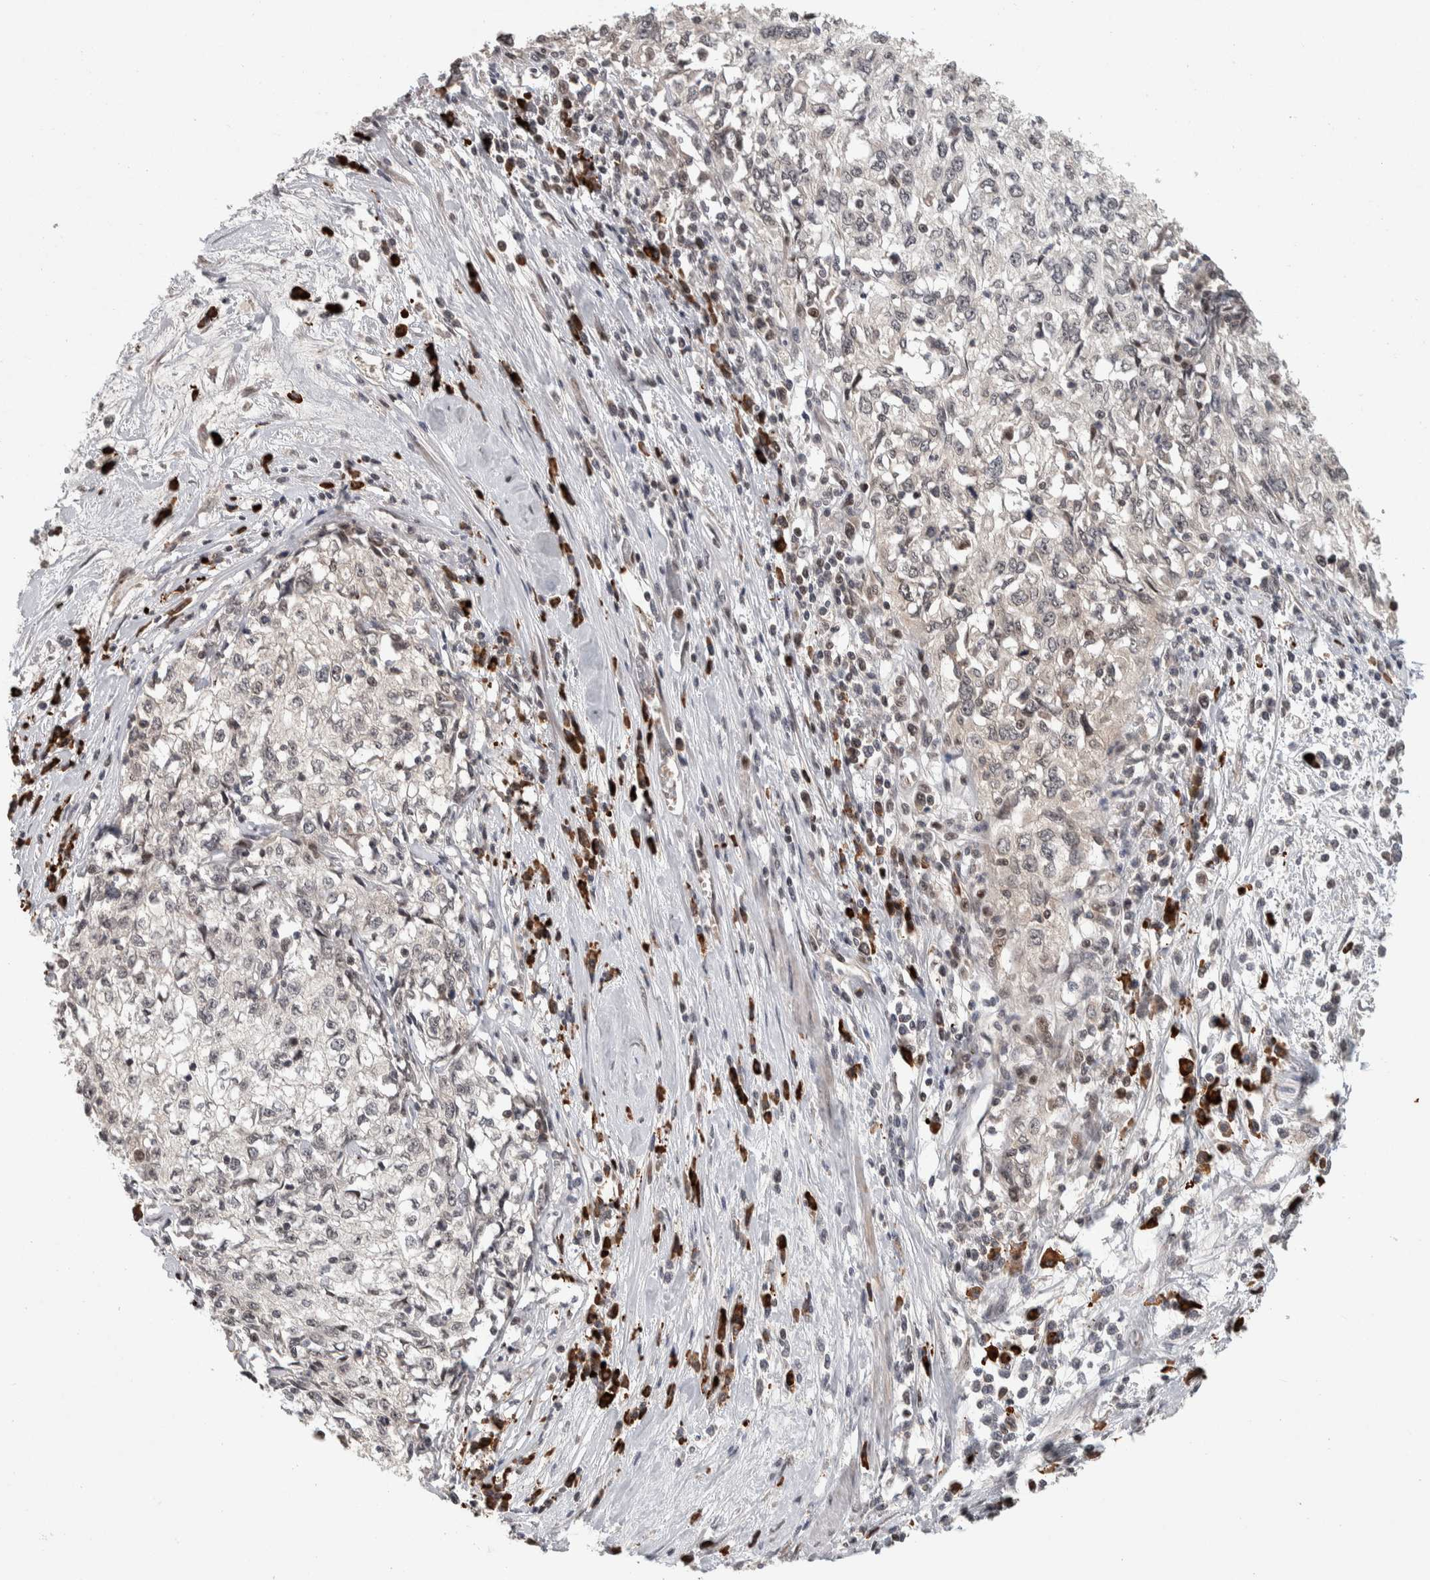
{"staining": {"intensity": "negative", "quantity": "none", "location": "none"}, "tissue": "cervical cancer", "cell_type": "Tumor cells", "image_type": "cancer", "snomed": [{"axis": "morphology", "description": "Squamous cell carcinoma, NOS"}, {"axis": "topography", "description": "Cervix"}], "caption": "Immunohistochemistry of squamous cell carcinoma (cervical) shows no staining in tumor cells.", "gene": "ZNF592", "patient": {"sex": "female", "age": 57}}